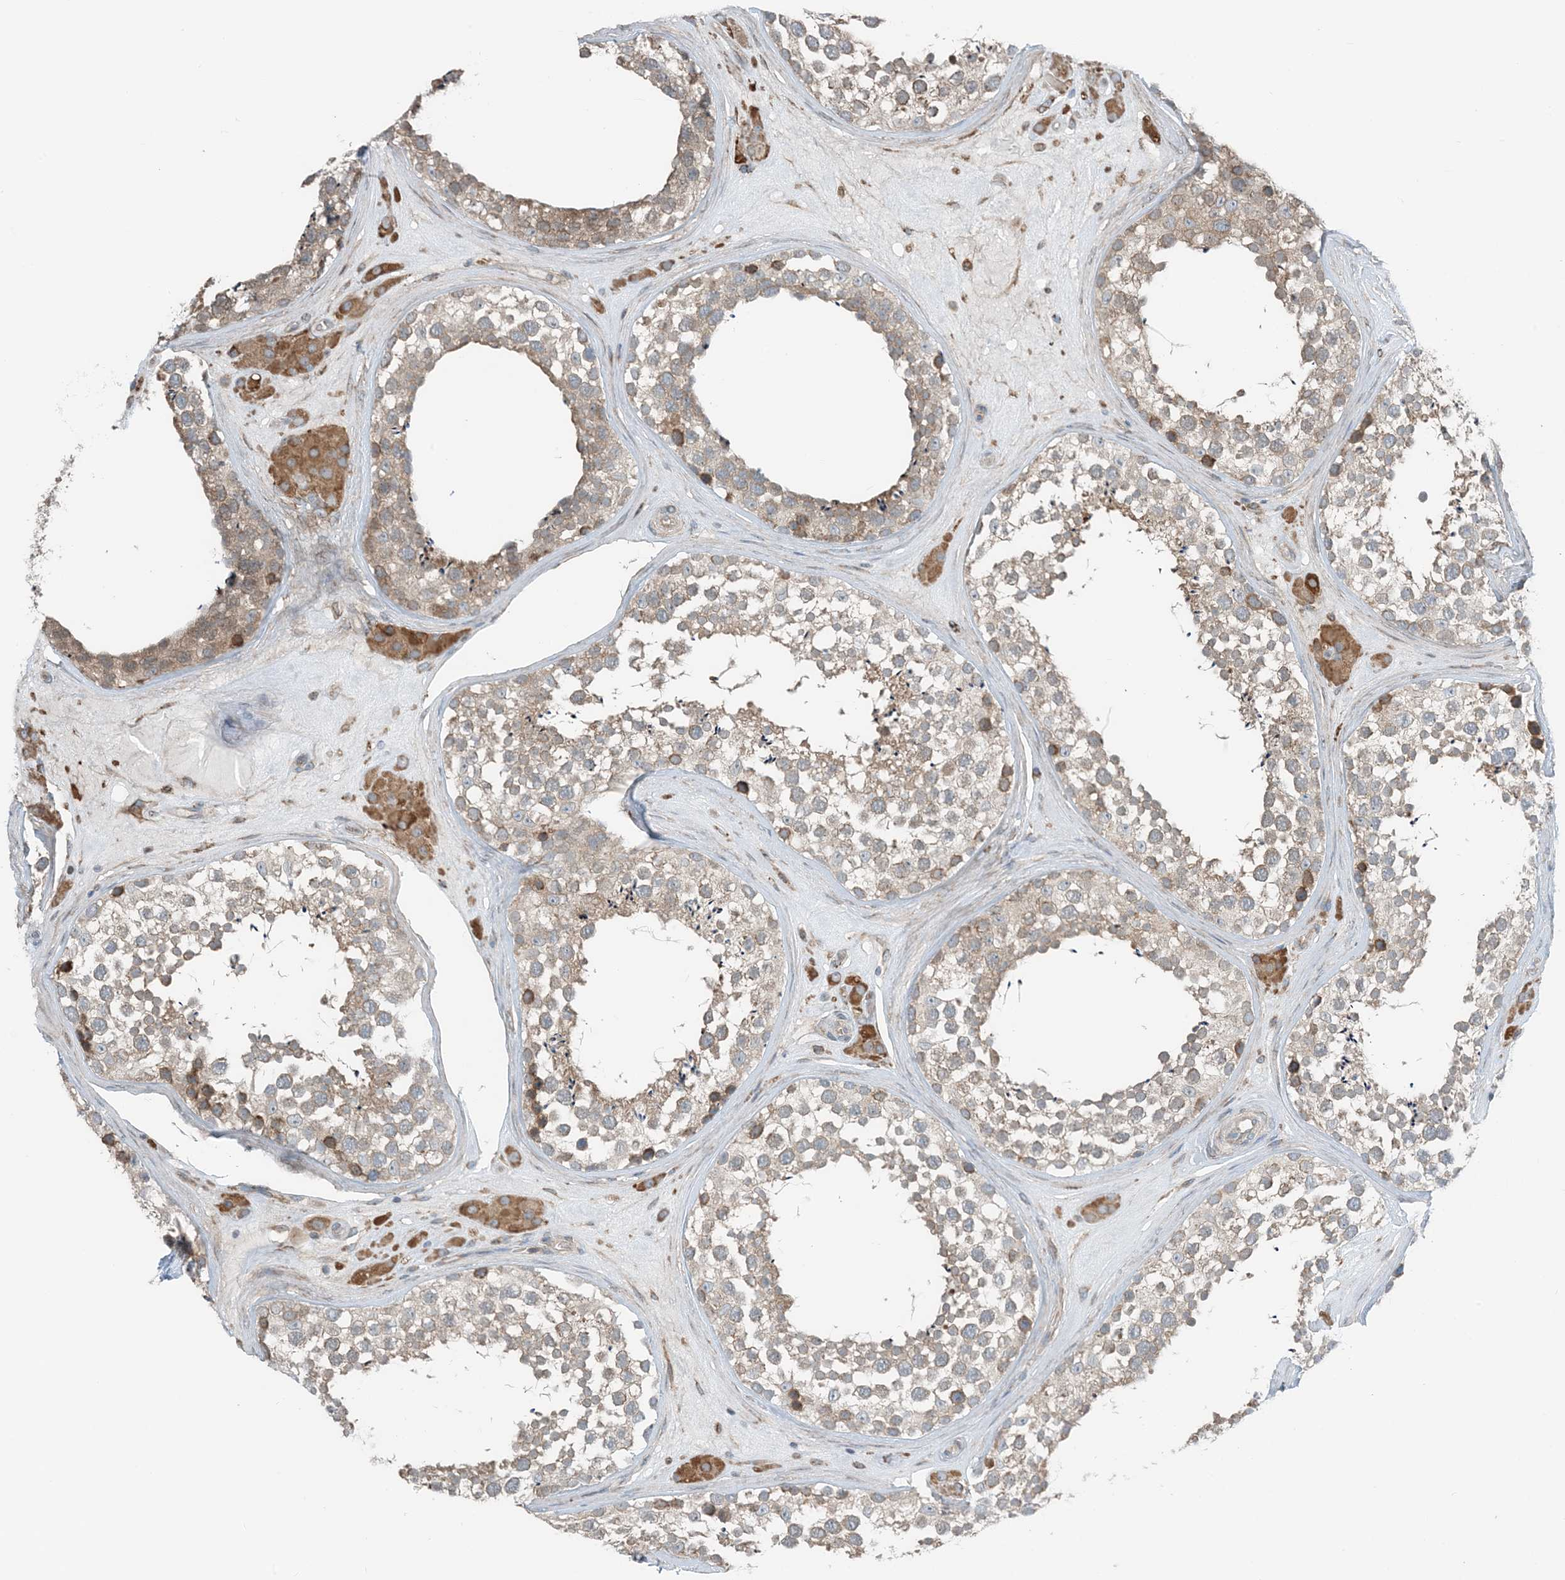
{"staining": {"intensity": "moderate", "quantity": "<25%", "location": "cytoplasmic/membranous"}, "tissue": "testis", "cell_type": "Cells in seminiferous ducts", "image_type": "normal", "snomed": [{"axis": "morphology", "description": "Normal tissue, NOS"}, {"axis": "topography", "description": "Testis"}], "caption": "Normal testis displays moderate cytoplasmic/membranous expression in about <25% of cells in seminiferous ducts, visualized by immunohistochemistry.", "gene": "CERKL", "patient": {"sex": "male", "age": 46}}